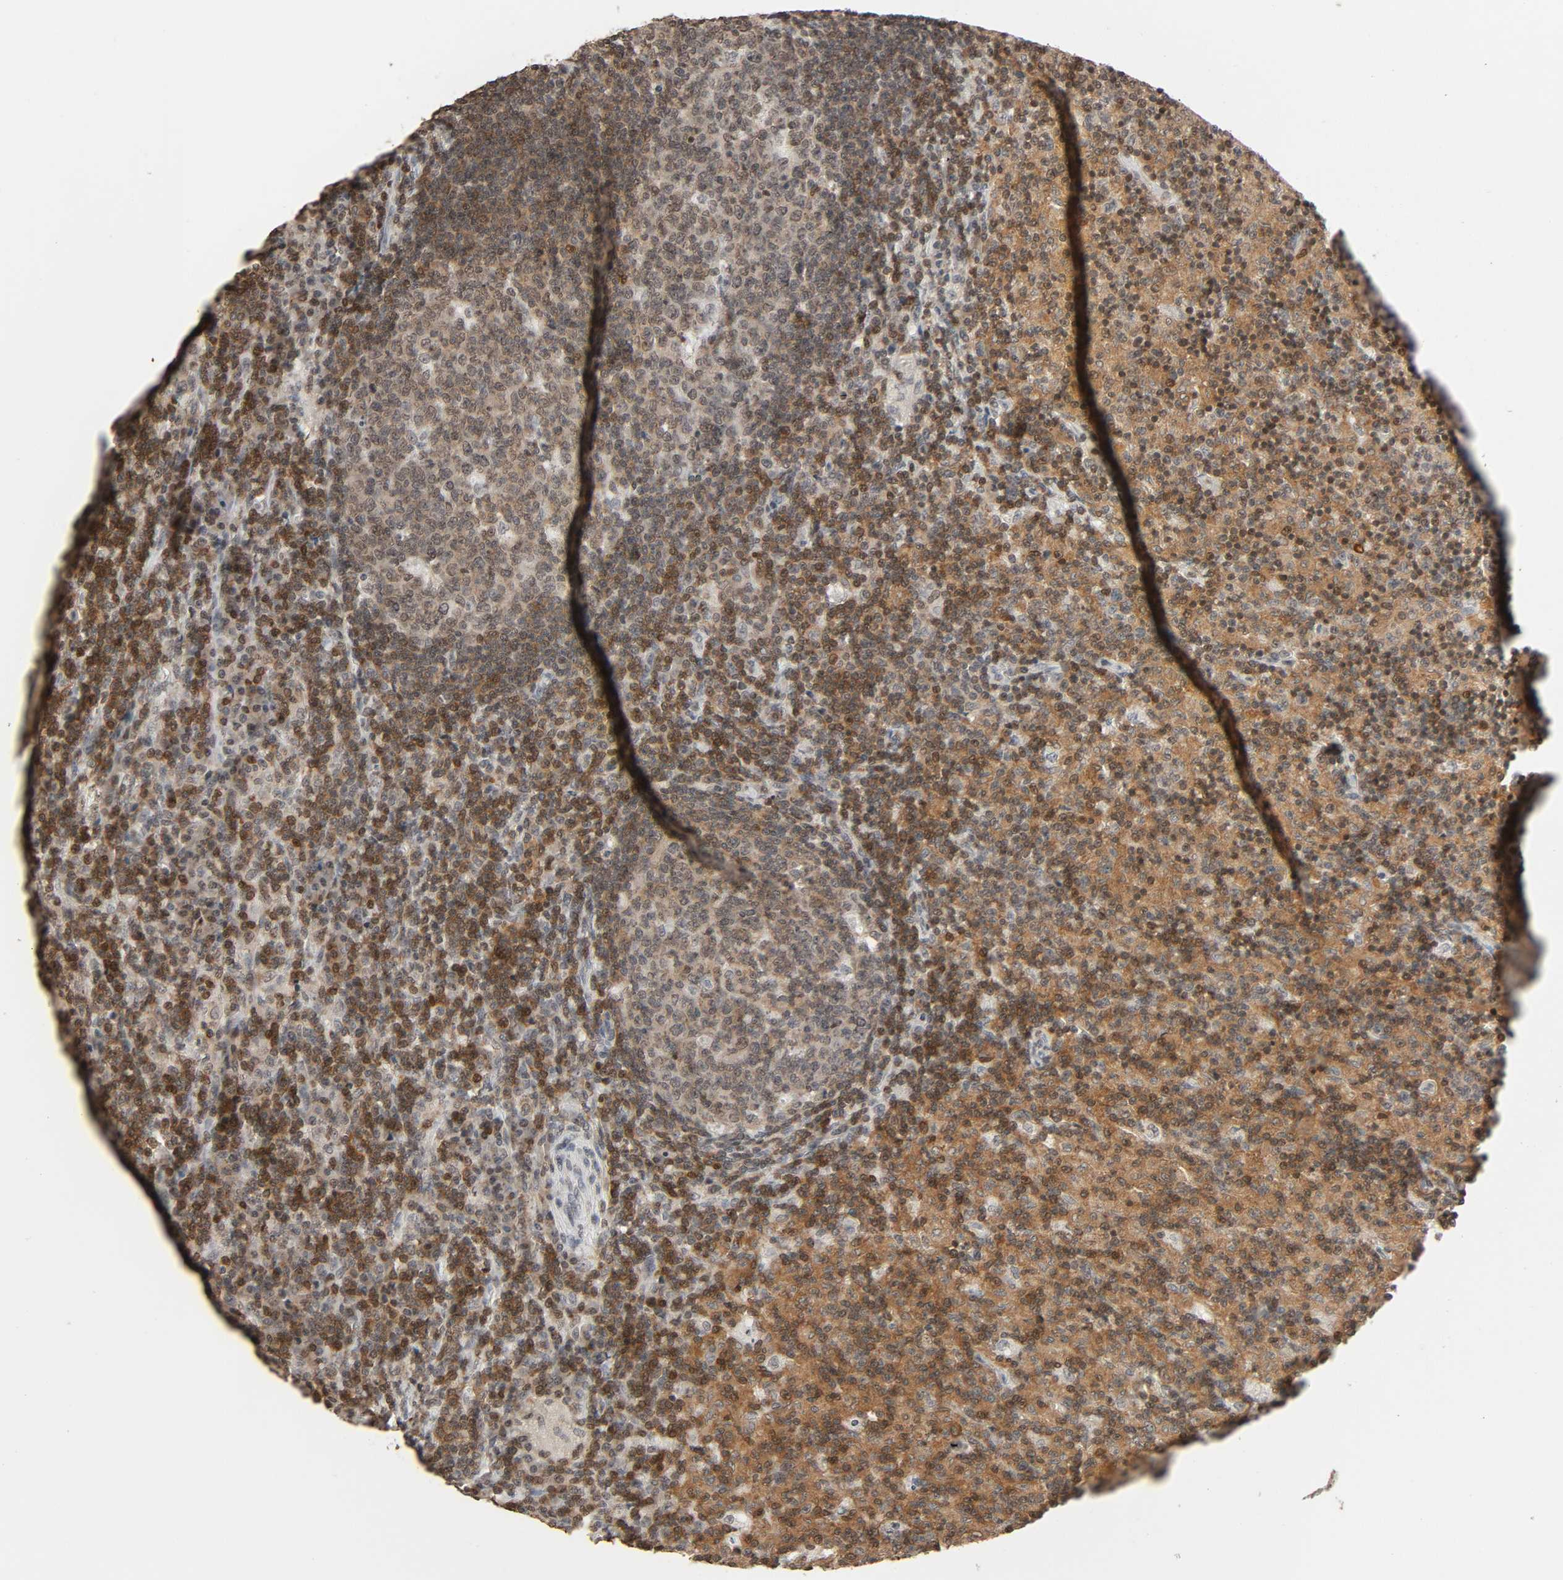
{"staining": {"intensity": "moderate", "quantity": ">75%", "location": "cytoplasmic/membranous"}, "tissue": "lymph node", "cell_type": "Germinal center cells", "image_type": "normal", "snomed": [{"axis": "morphology", "description": "Normal tissue, NOS"}, {"axis": "morphology", "description": "Inflammation, NOS"}, {"axis": "topography", "description": "Lymph node"}], "caption": "High-power microscopy captured an immunohistochemistry (IHC) micrograph of unremarkable lymph node, revealing moderate cytoplasmic/membranous expression in approximately >75% of germinal center cells.", "gene": "STK4", "patient": {"sex": "male", "age": 55}}